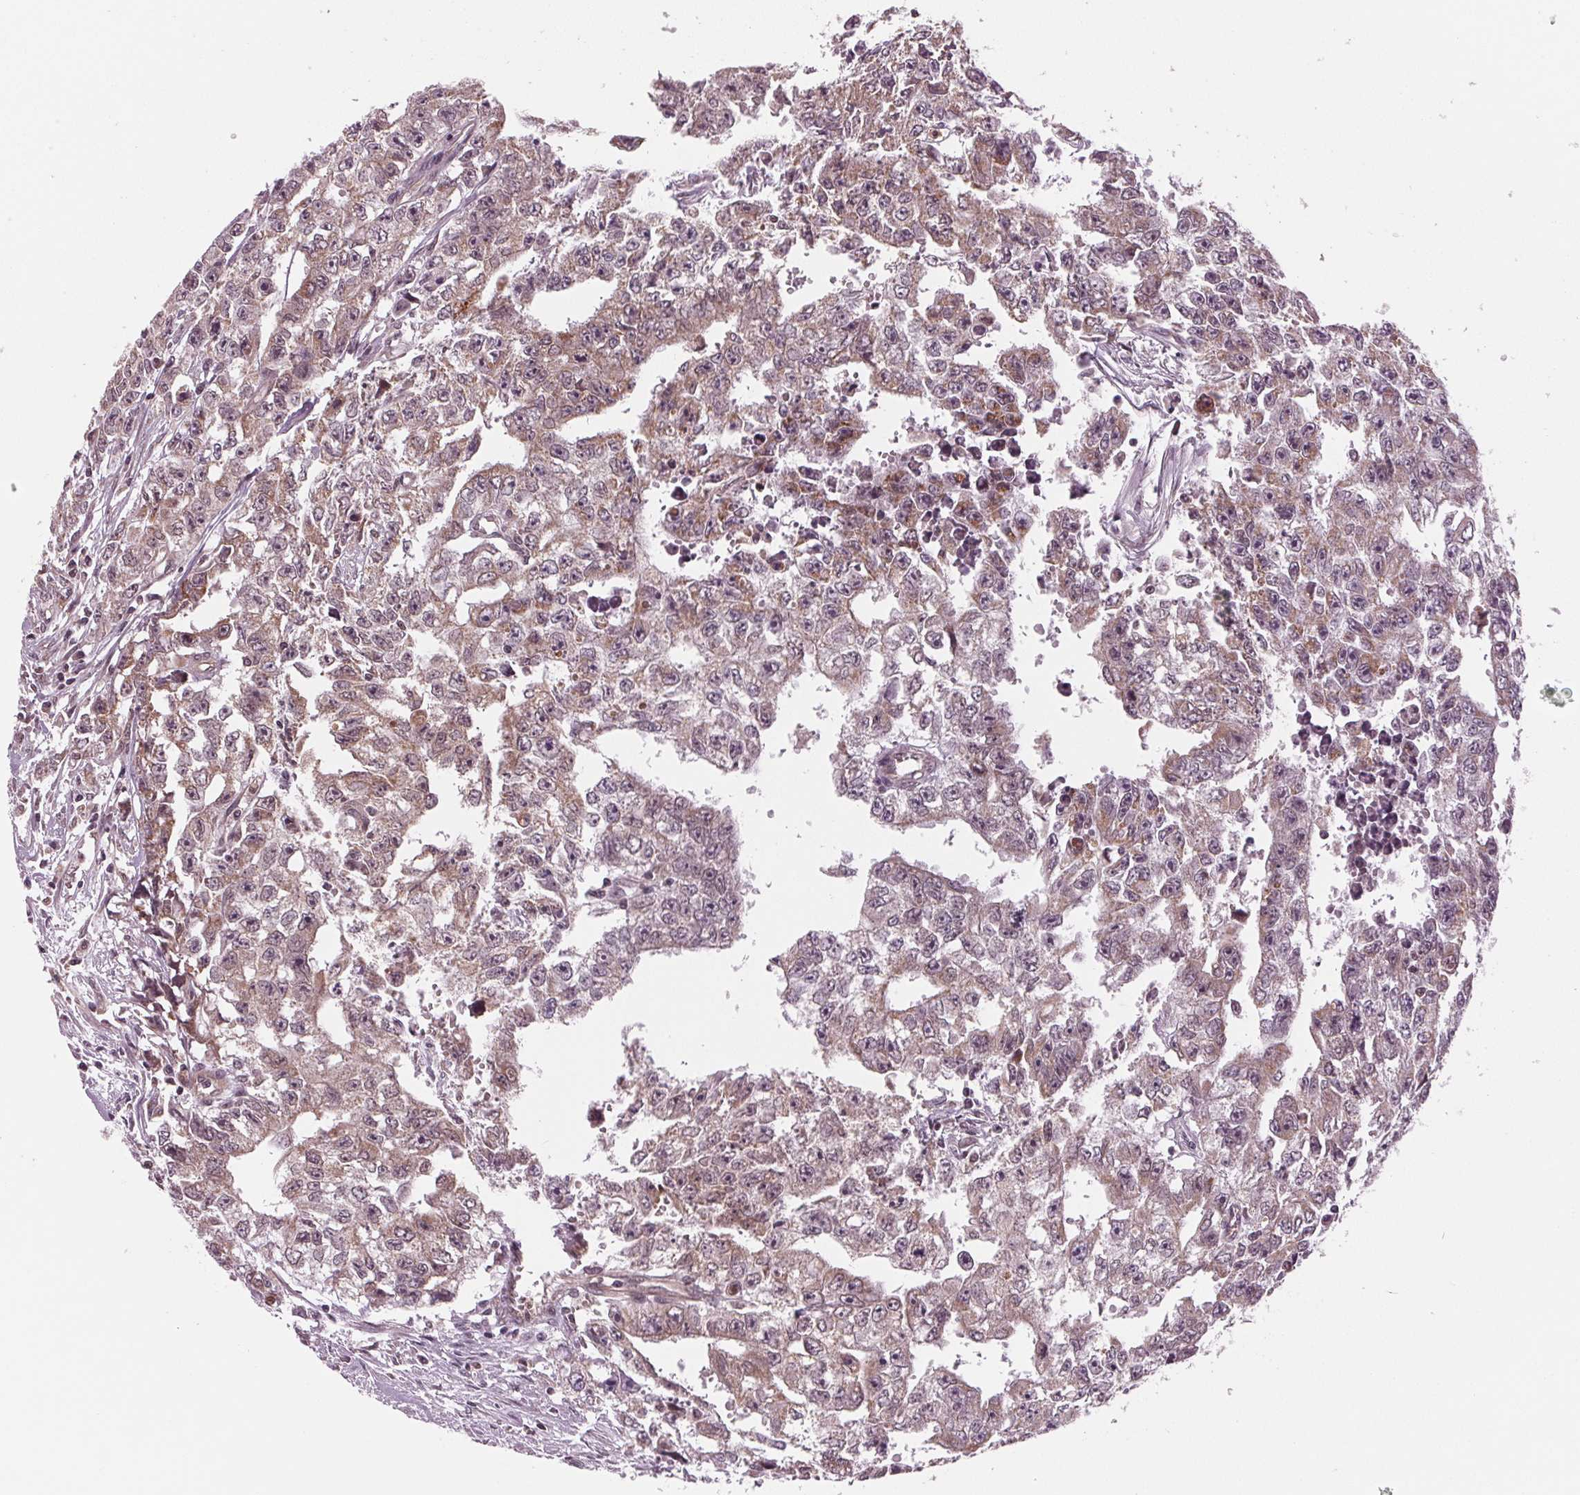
{"staining": {"intensity": "weak", "quantity": "25%-75%", "location": "cytoplasmic/membranous,nuclear"}, "tissue": "testis cancer", "cell_type": "Tumor cells", "image_type": "cancer", "snomed": [{"axis": "morphology", "description": "Carcinoma, Embryonal, NOS"}, {"axis": "morphology", "description": "Teratoma, malignant, NOS"}, {"axis": "topography", "description": "Testis"}], "caption": "The histopathology image reveals a brown stain indicating the presence of a protein in the cytoplasmic/membranous and nuclear of tumor cells in embryonal carcinoma (testis).", "gene": "STAT3", "patient": {"sex": "male", "age": 24}}